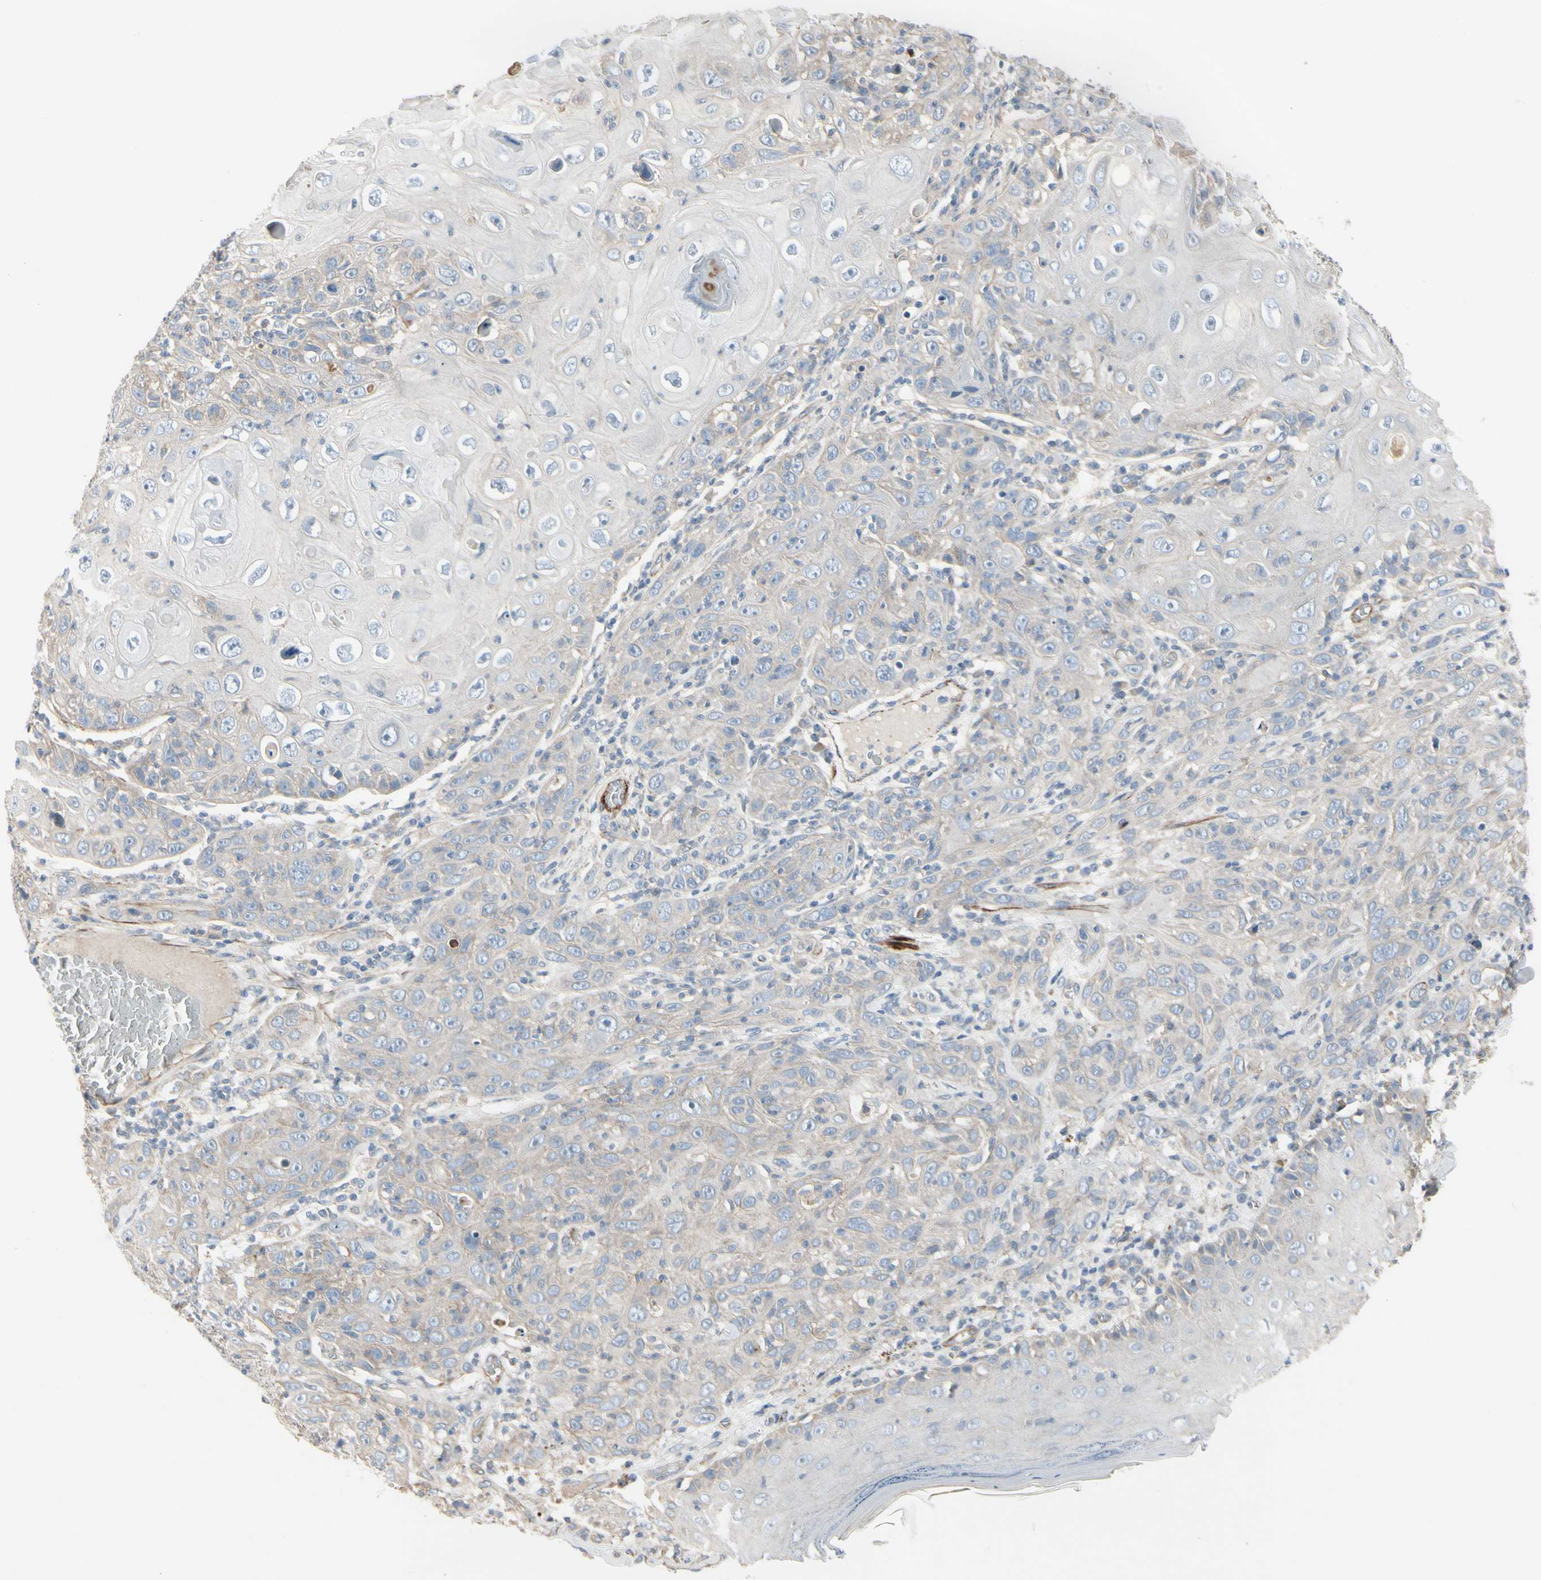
{"staining": {"intensity": "weak", "quantity": "<25%", "location": "cytoplasmic/membranous"}, "tissue": "skin cancer", "cell_type": "Tumor cells", "image_type": "cancer", "snomed": [{"axis": "morphology", "description": "Squamous cell carcinoma, NOS"}, {"axis": "topography", "description": "Skin"}], "caption": "Tumor cells are negative for protein expression in human skin cancer.", "gene": "TPM1", "patient": {"sex": "female", "age": 88}}